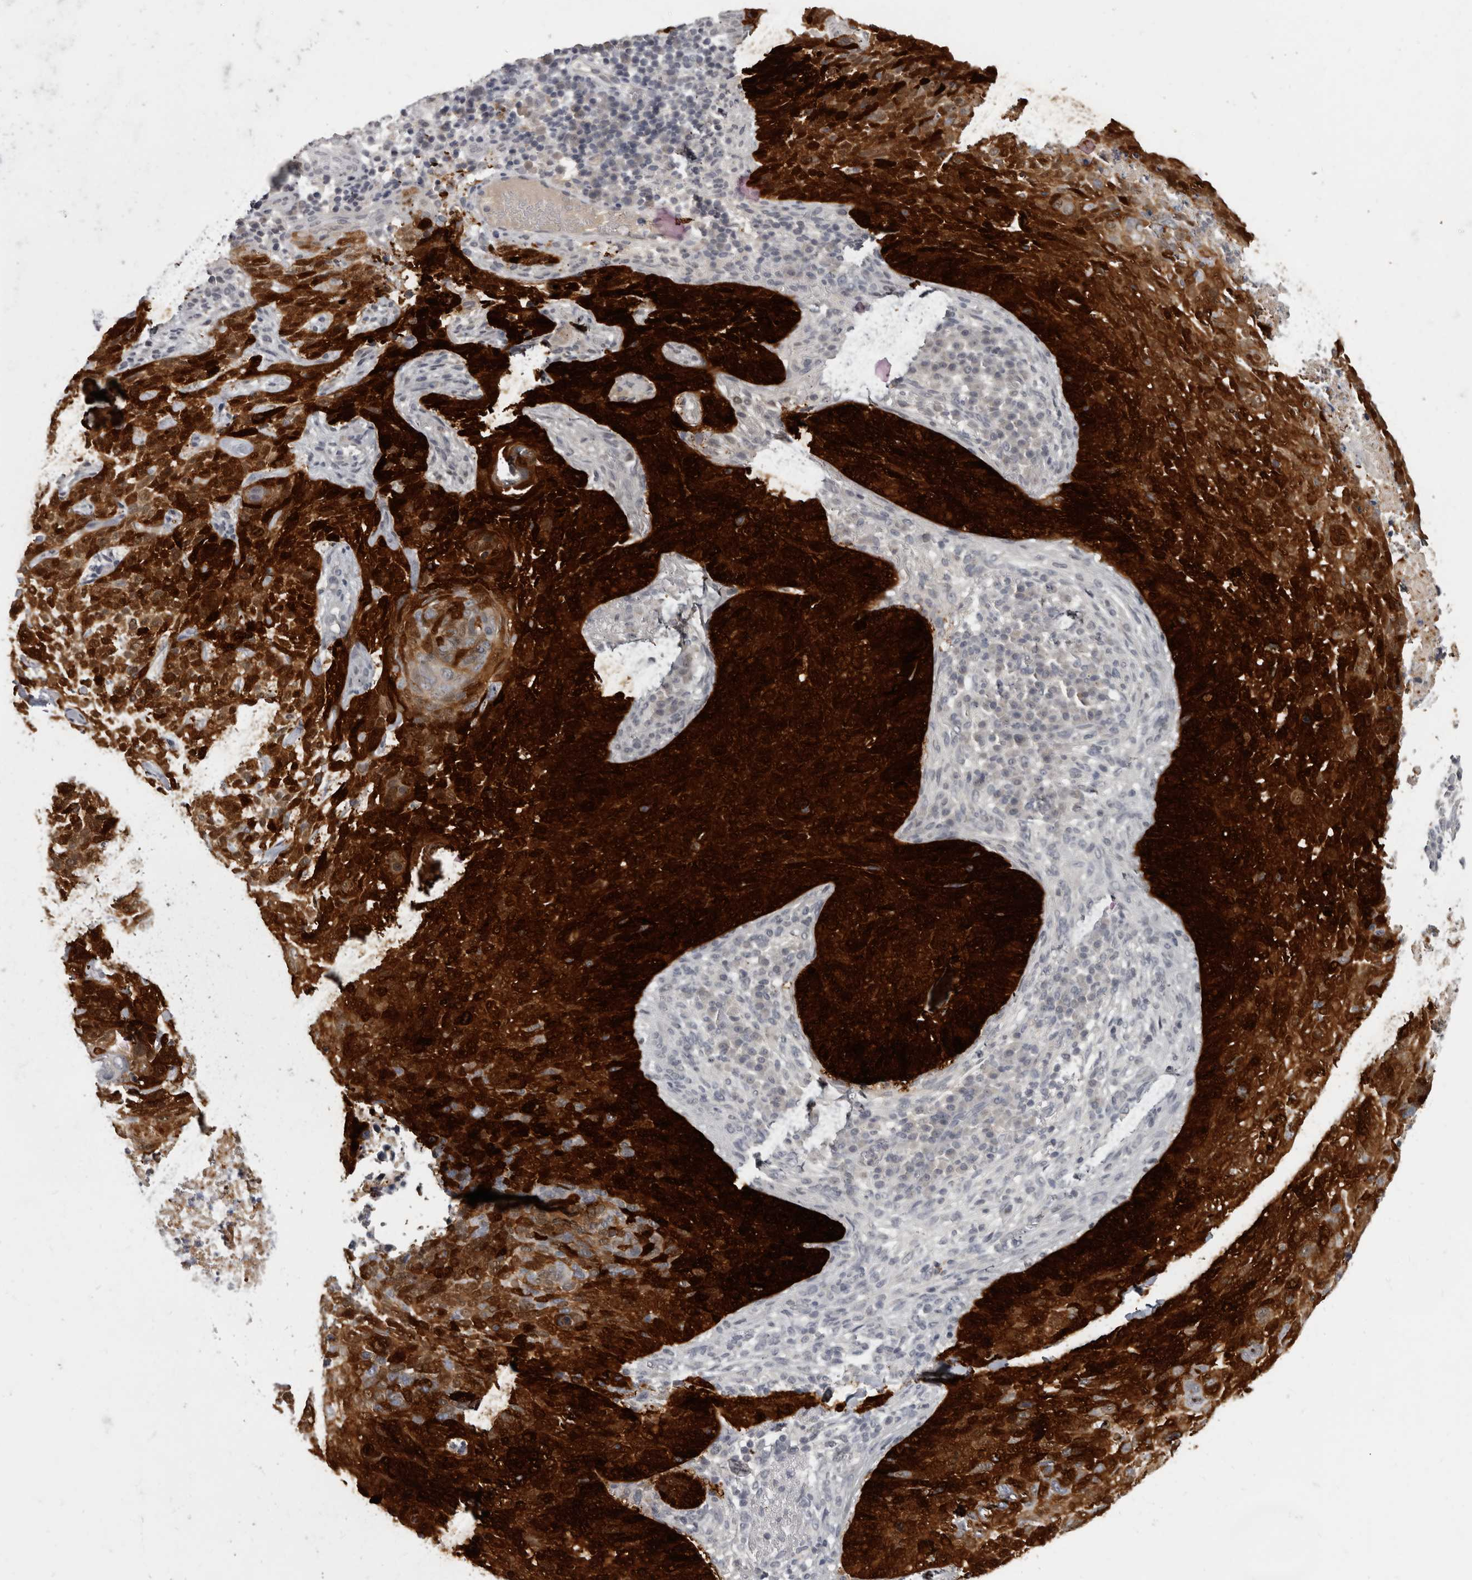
{"staining": {"intensity": "strong", "quantity": ">75%", "location": "cytoplasmic/membranous,nuclear"}, "tissue": "skin cancer", "cell_type": "Tumor cells", "image_type": "cancer", "snomed": [{"axis": "morphology", "description": "Basal cell carcinoma"}, {"axis": "topography", "description": "Skin"}], "caption": "IHC staining of skin cancer, which reveals high levels of strong cytoplasmic/membranous and nuclear staining in about >75% of tumor cells indicating strong cytoplasmic/membranous and nuclear protein staining. The staining was performed using DAB (3,3'-diaminobenzidine) (brown) for protein detection and nuclei were counterstained in hematoxylin (blue).", "gene": "SULT1E1", "patient": {"sex": "female", "age": 64}}